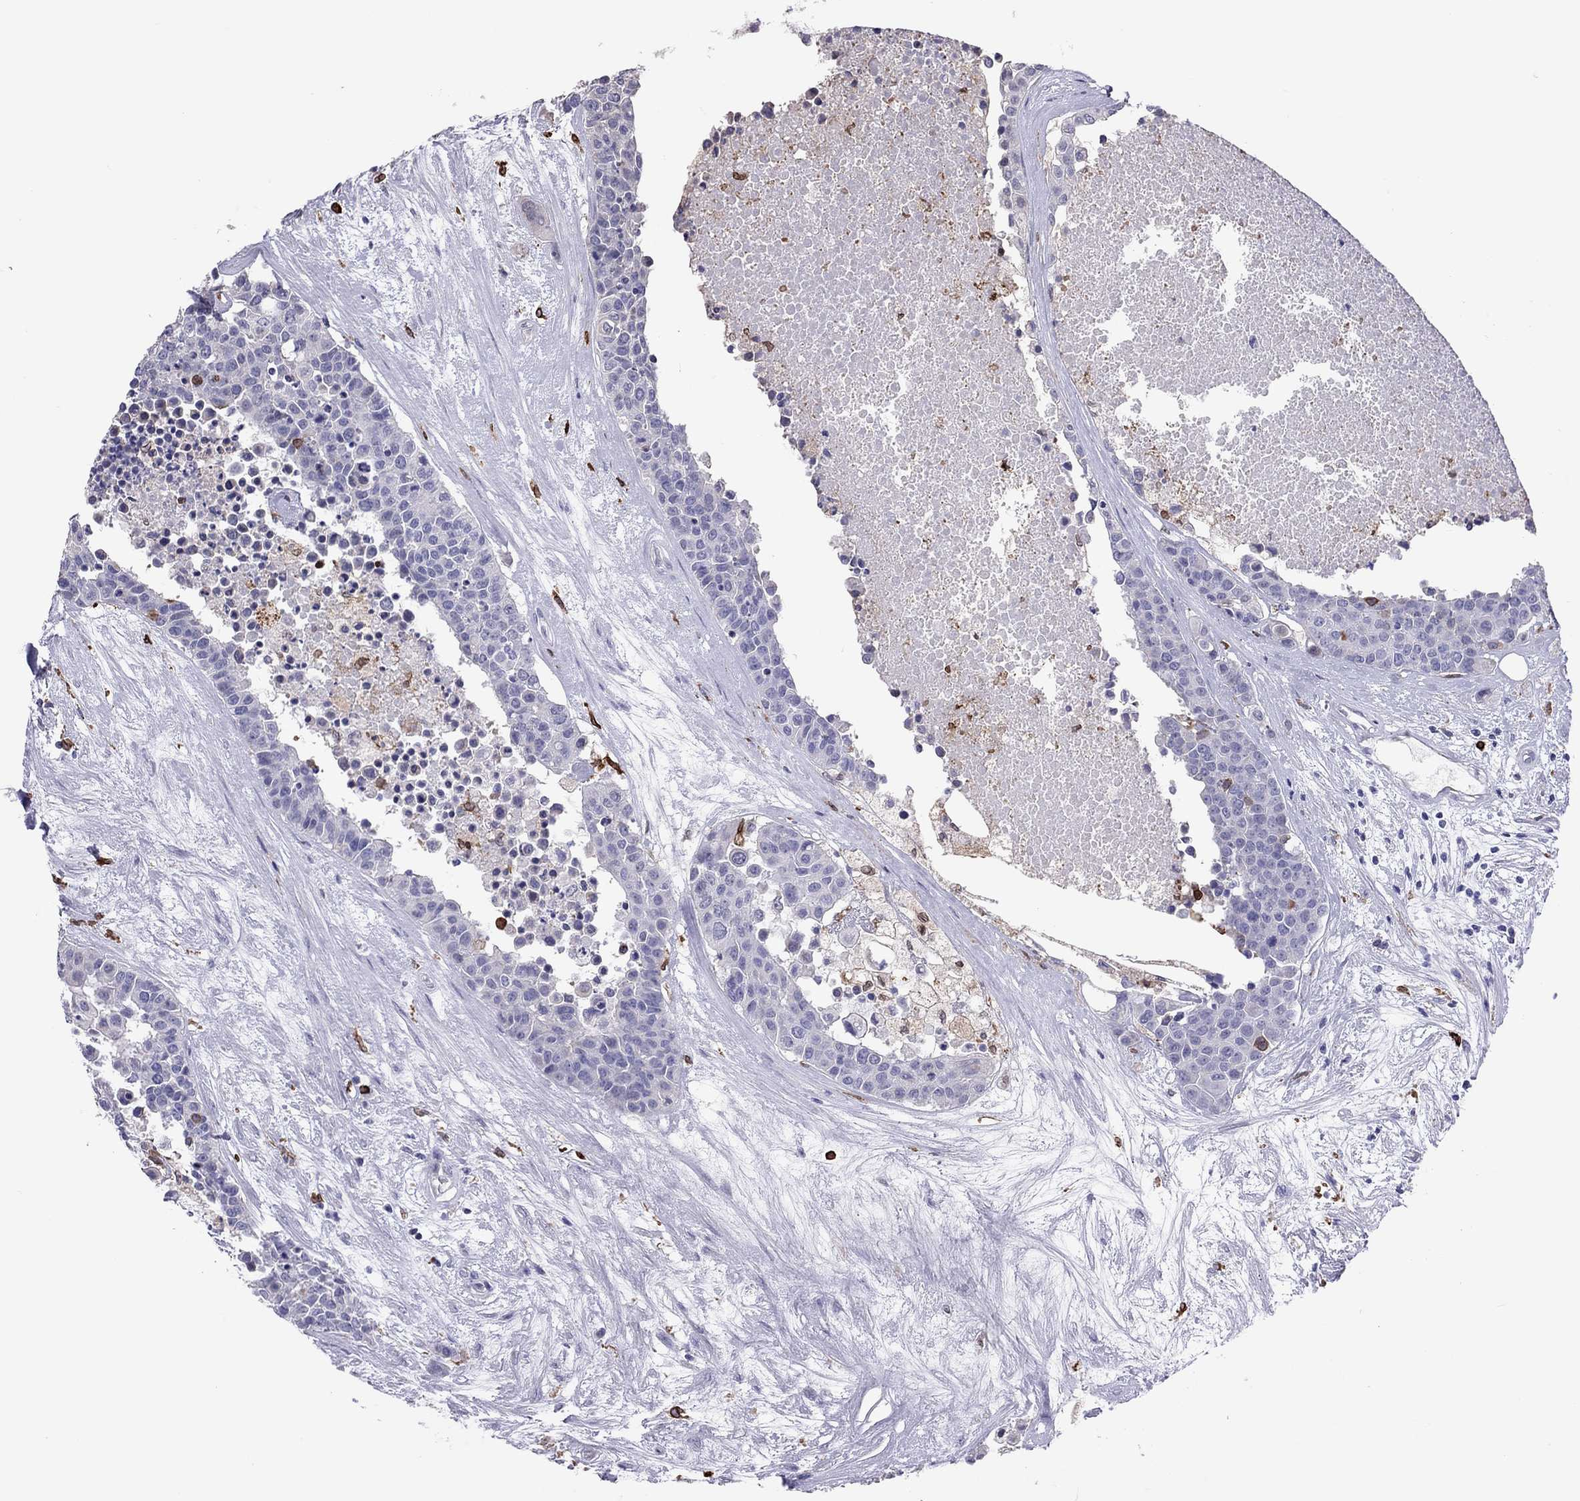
{"staining": {"intensity": "negative", "quantity": "none", "location": "none"}, "tissue": "carcinoid", "cell_type": "Tumor cells", "image_type": "cancer", "snomed": [{"axis": "morphology", "description": "Carcinoid, malignant, NOS"}, {"axis": "topography", "description": "Colon"}], "caption": "An IHC image of carcinoid (malignant) is shown. There is no staining in tumor cells of carcinoid (malignant).", "gene": "ADORA2A", "patient": {"sex": "male", "age": 81}}